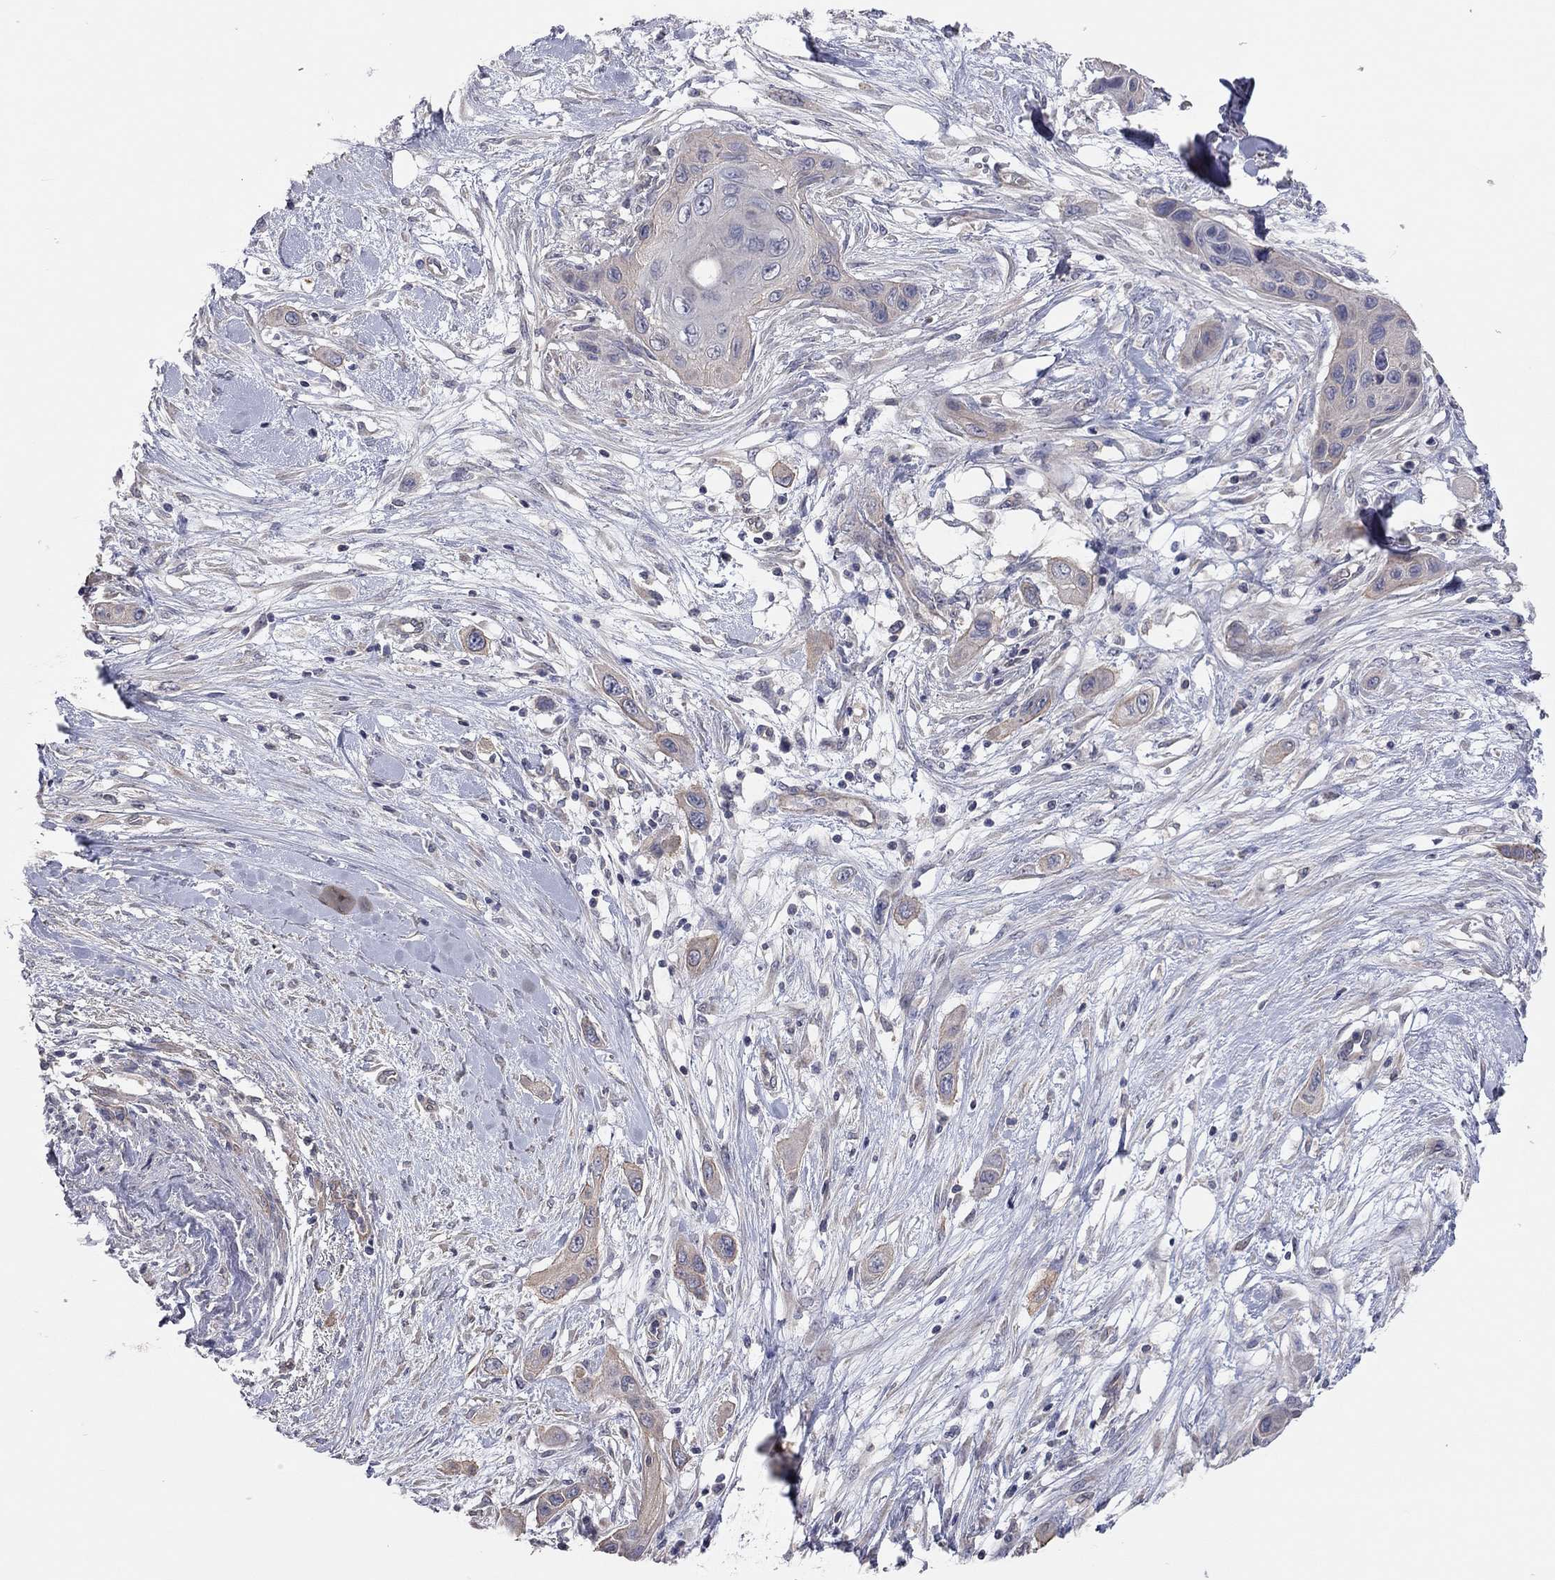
{"staining": {"intensity": "moderate", "quantity": "<25%", "location": "cytoplasmic/membranous"}, "tissue": "skin cancer", "cell_type": "Tumor cells", "image_type": "cancer", "snomed": [{"axis": "morphology", "description": "Squamous cell carcinoma, NOS"}, {"axis": "topography", "description": "Skin"}], "caption": "Skin squamous cell carcinoma was stained to show a protein in brown. There is low levels of moderate cytoplasmic/membranous expression in about <25% of tumor cells. The staining is performed using DAB (3,3'-diaminobenzidine) brown chromogen to label protein expression. The nuclei are counter-stained blue using hematoxylin.", "gene": "KCNB1", "patient": {"sex": "male", "age": 79}}